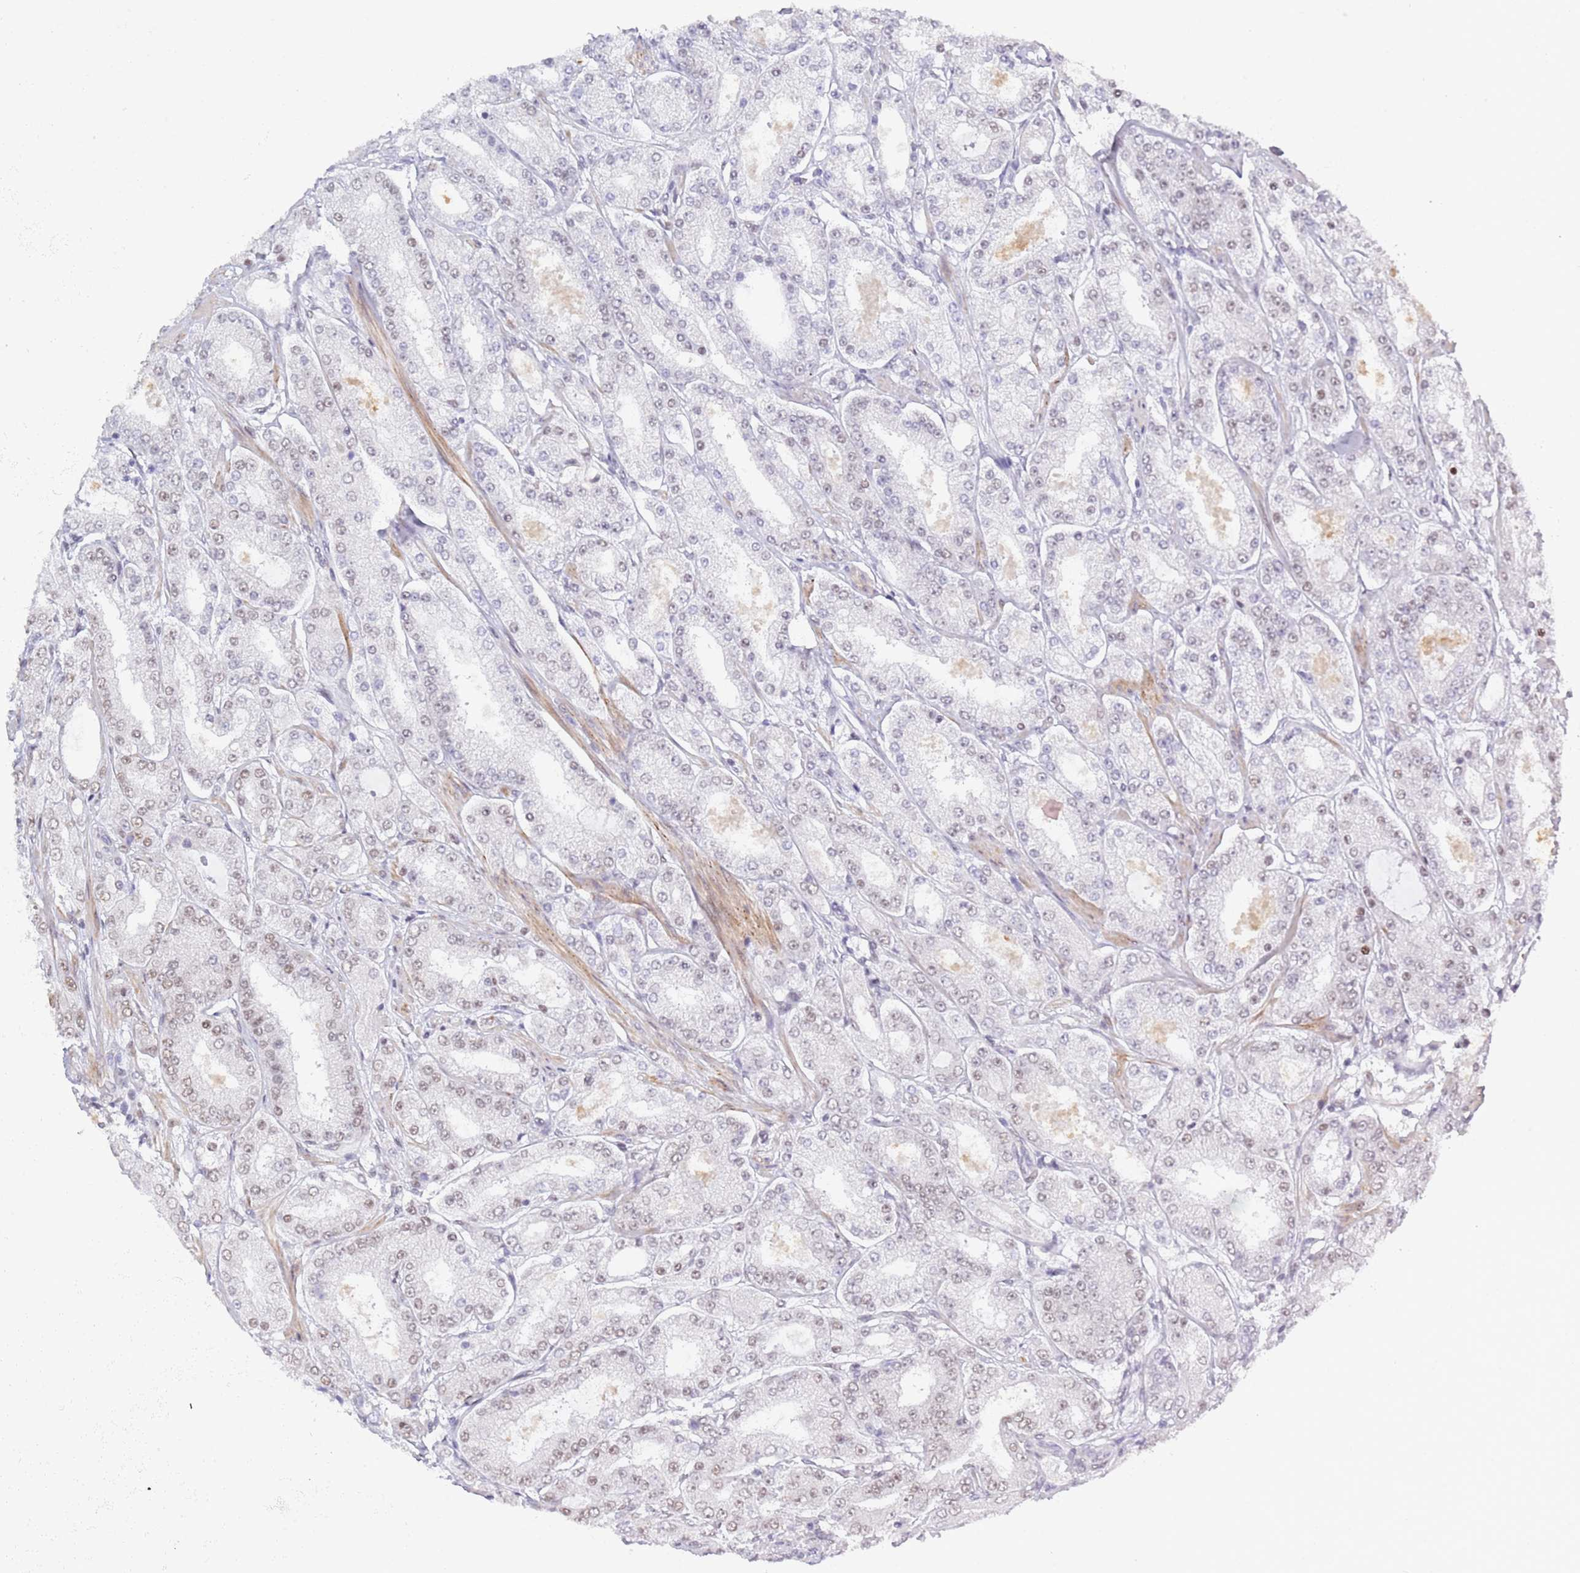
{"staining": {"intensity": "moderate", "quantity": "<25%", "location": "nuclear"}, "tissue": "prostate cancer", "cell_type": "Tumor cells", "image_type": "cancer", "snomed": [{"axis": "morphology", "description": "Adenocarcinoma, High grade"}, {"axis": "topography", "description": "Prostate"}], "caption": "Immunohistochemical staining of human adenocarcinoma (high-grade) (prostate) shows moderate nuclear protein expression in about <25% of tumor cells. (IHC, brightfield microscopy, high magnification).", "gene": "ZNF382", "patient": {"sex": "male", "age": 68}}